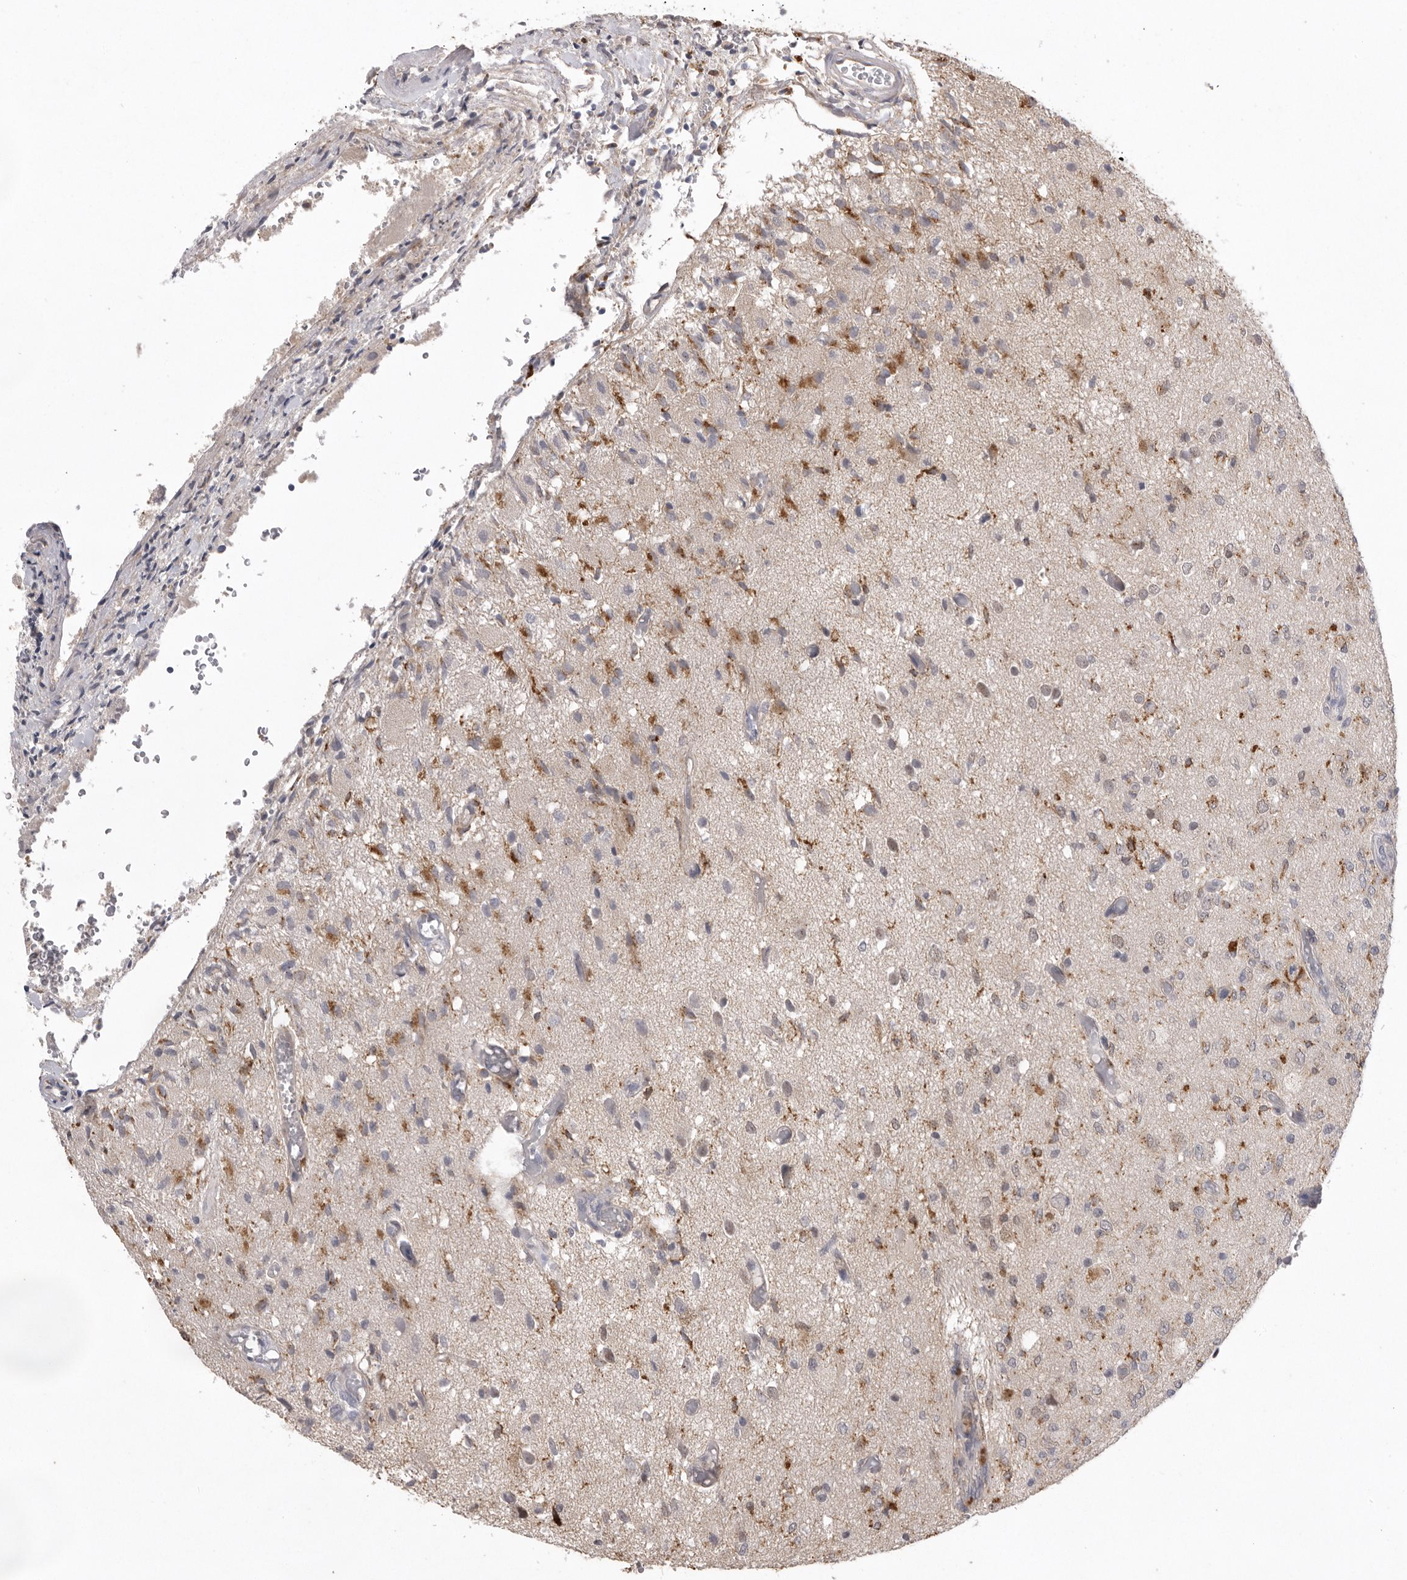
{"staining": {"intensity": "moderate", "quantity": "<25%", "location": "cytoplasmic/membranous"}, "tissue": "glioma", "cell_type": "Tumor cells", "image_type": "cancer", "snomed": [{"axis": "morphology", "description": "Normal tissue, NOS"}, {"axis": "morphology", "description": "Glioma, malignant, High grade"}, {"axis": "topography", "description": "Cerebral cortex"}], "caption": "Protein expression analysis of high-grade glioma (malignant) shows moderate cytoplasmic/membranous expression in about <25% of tumor cells.", "gene": "TLR3", "patient": {"sex": "male", "age": 77}}